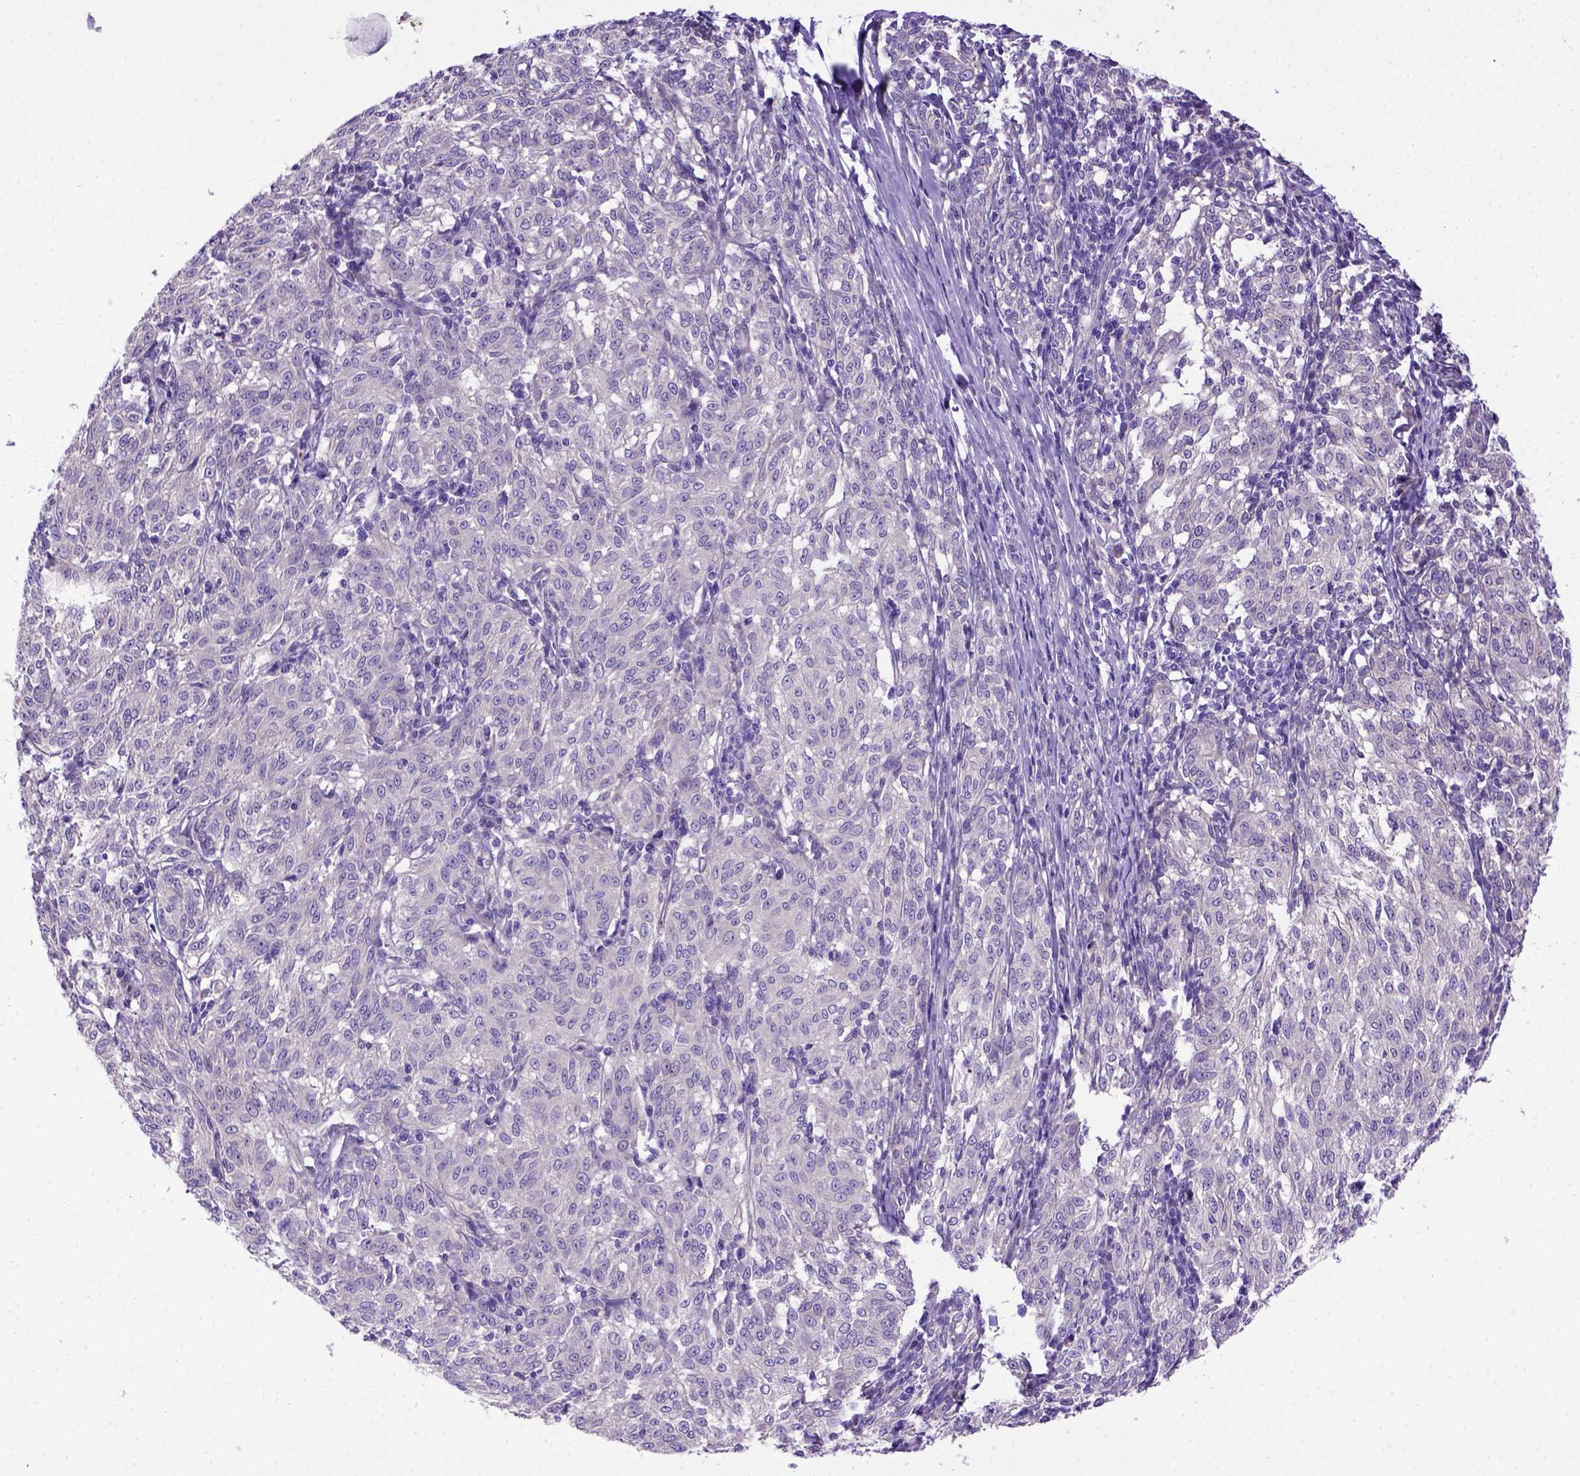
{"staining": {"intensity": "negative", "quantity": "none", "location": "none"}, "tissue": "melanoma", "cell_type": "Tumor cells", "image_type": "cancer", "snomed": [{"axis": "morphology", "description": "Malignant melanoma, NOS"}, {"axis": "topography", "description": "Skin"}], "caption": "Micrograph shows no protein expression in tumor cells of melanoma tissue.", "gene": "ADAM12", "patient": {"sex": "female", "age": 72}}